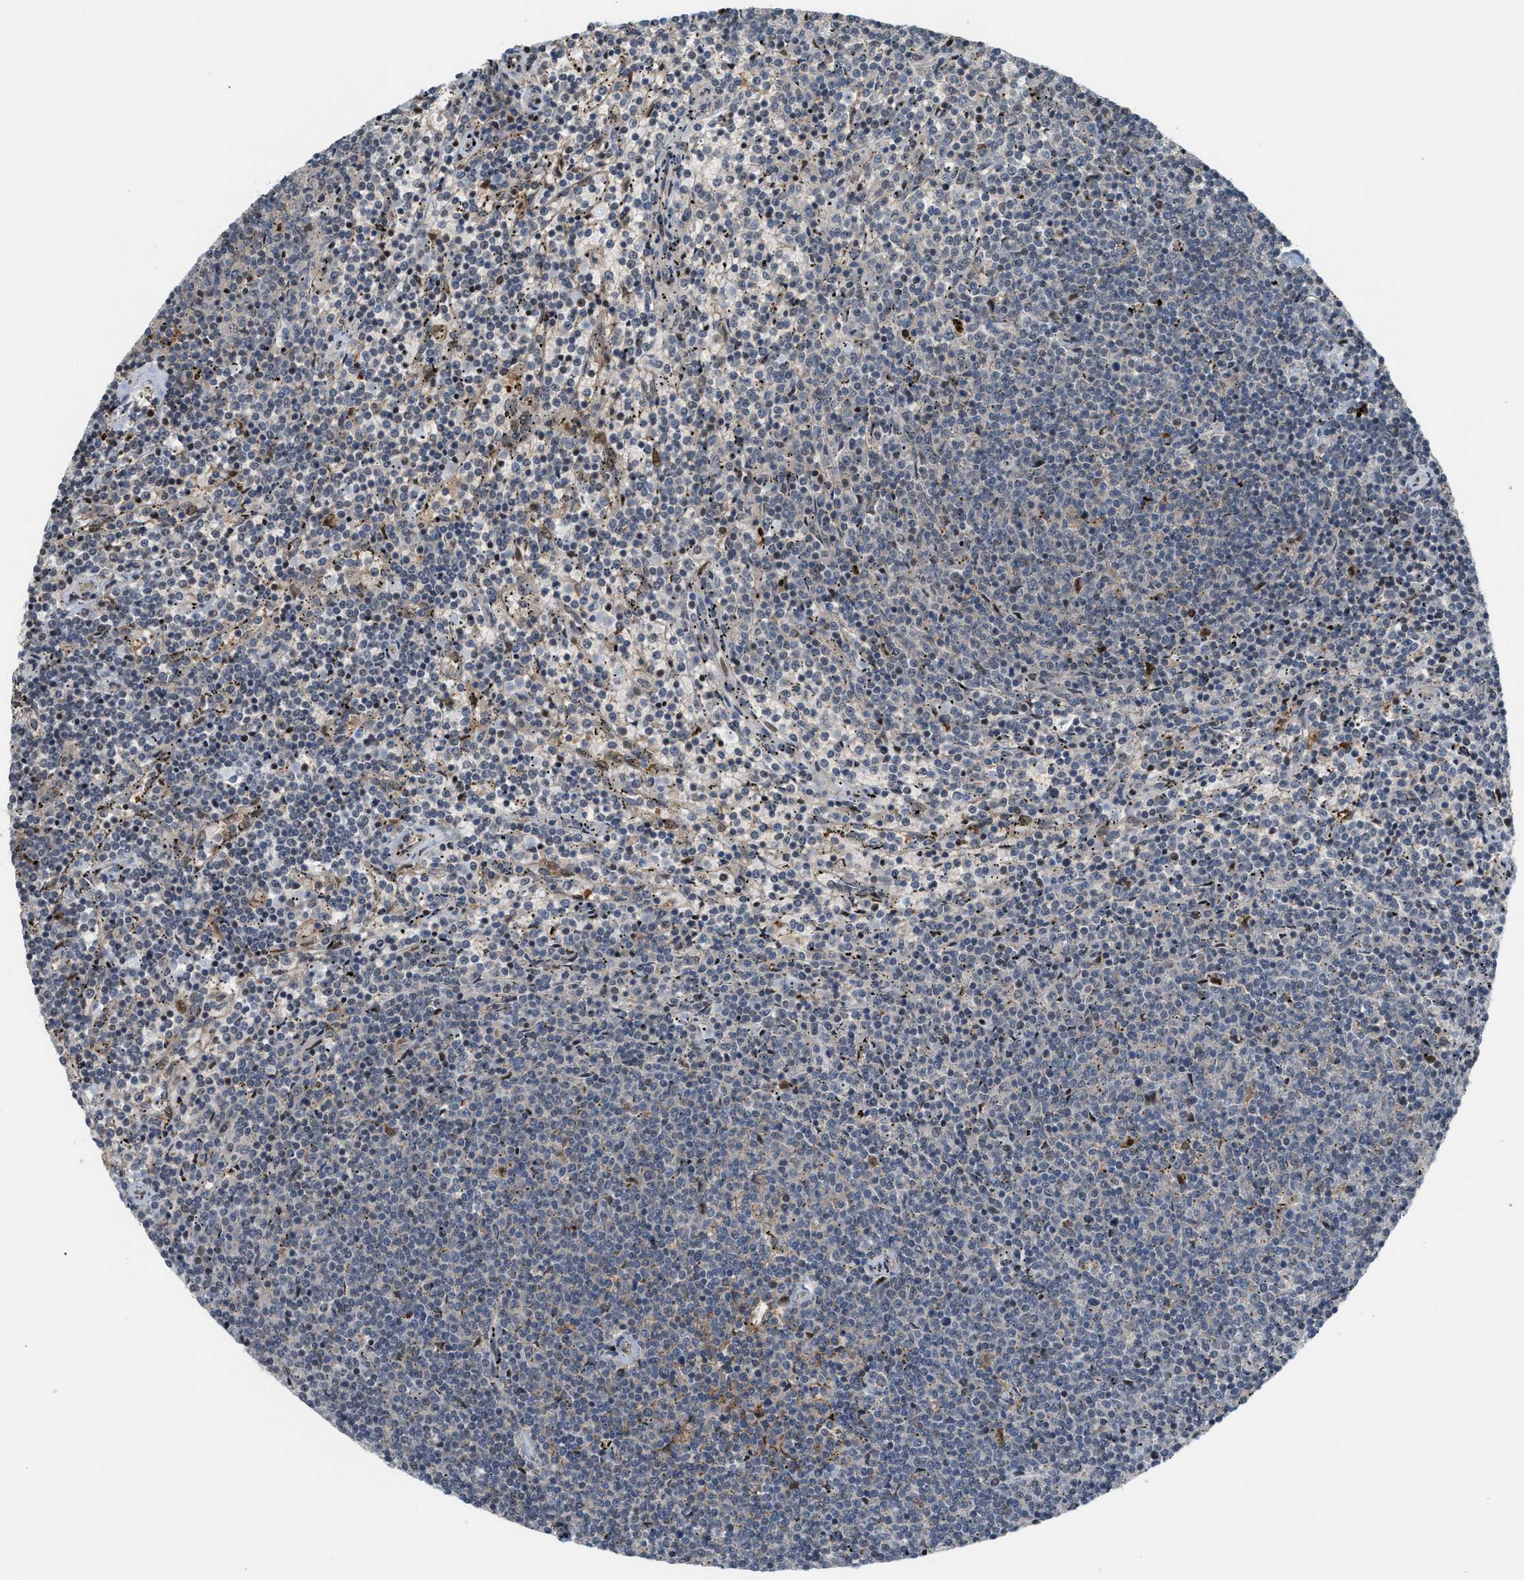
{"staining": {"intensity": "negative", "quantity": "none", "location": "none"}, "tissue": "lymphoma", "cell_type": "Tumor cells", "image_type": "cancer", "snomed": [{"axis": "morphology", "description": "Malignant lymphoma, non-Hodgkin's type, Low grade"}, {"axis": "topography", "description": "Spleen"}], "caption": "Immunohistochemistry of lymphoma shows no expression in tumor cells. (DAB (3,3'-diaminobenzidine) IHC visualized using brightfield microscopy, high magnification).", "gene": "RFFL", "patient": {"sex": "female", "age": 50}}